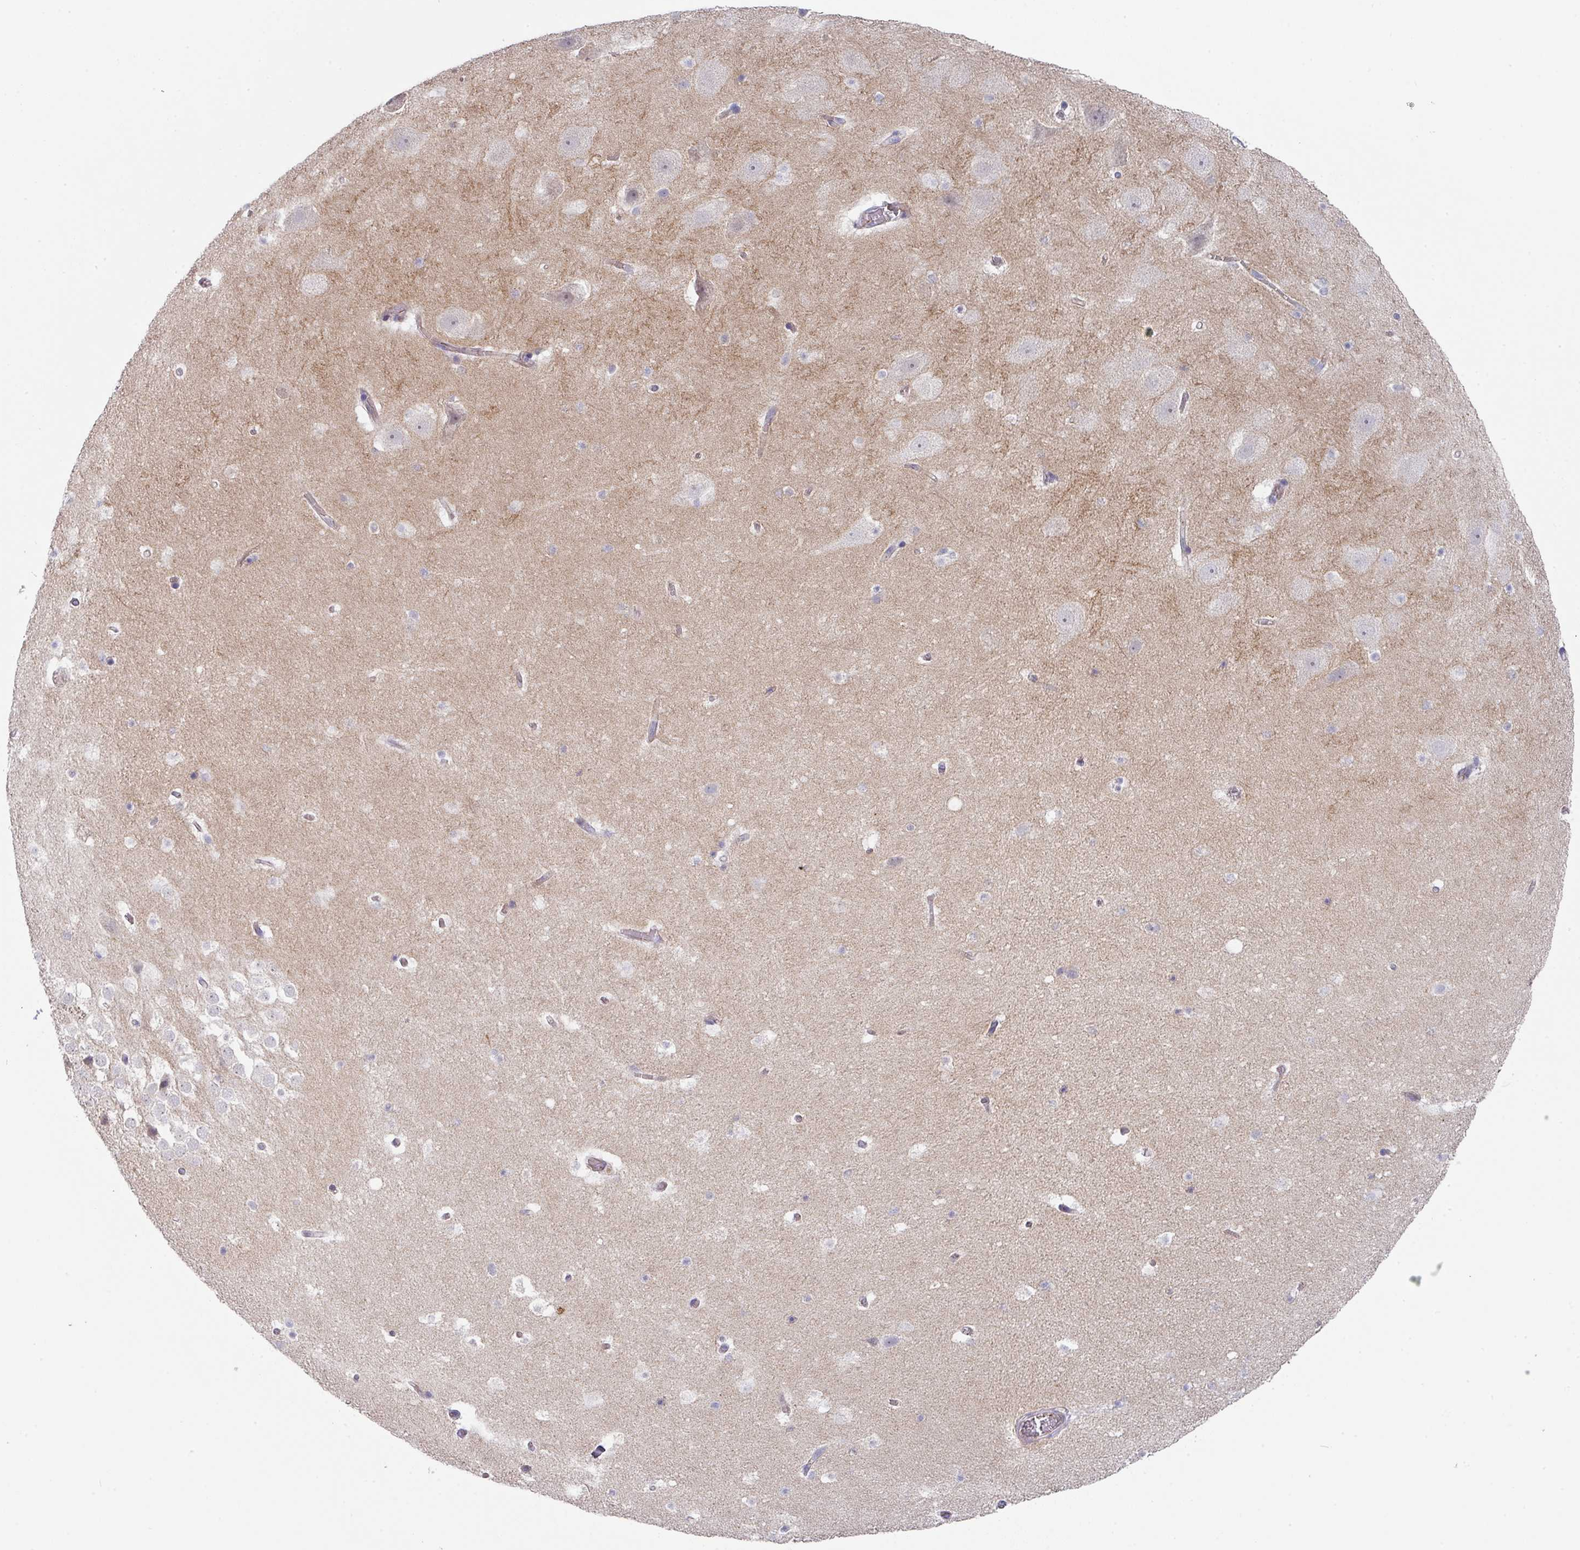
{"staining": {"intensity": "negative", "quantity": "none", "location": "none"}, "tissue": "hippocampus", "cell_type": "Glial cells", "image_type": "normal", "snomed": [{"axis": "morphology", "description": "Normal tissue, NOS"}, {"axis": "topography", "description": "Hippocampus"}], "caption": "Immunohistochemistry of normal hippocampus exhibits no expression in glial cells.", "gene": "DCAF12L1", "patient": {"sex": "male", "age": 37}}